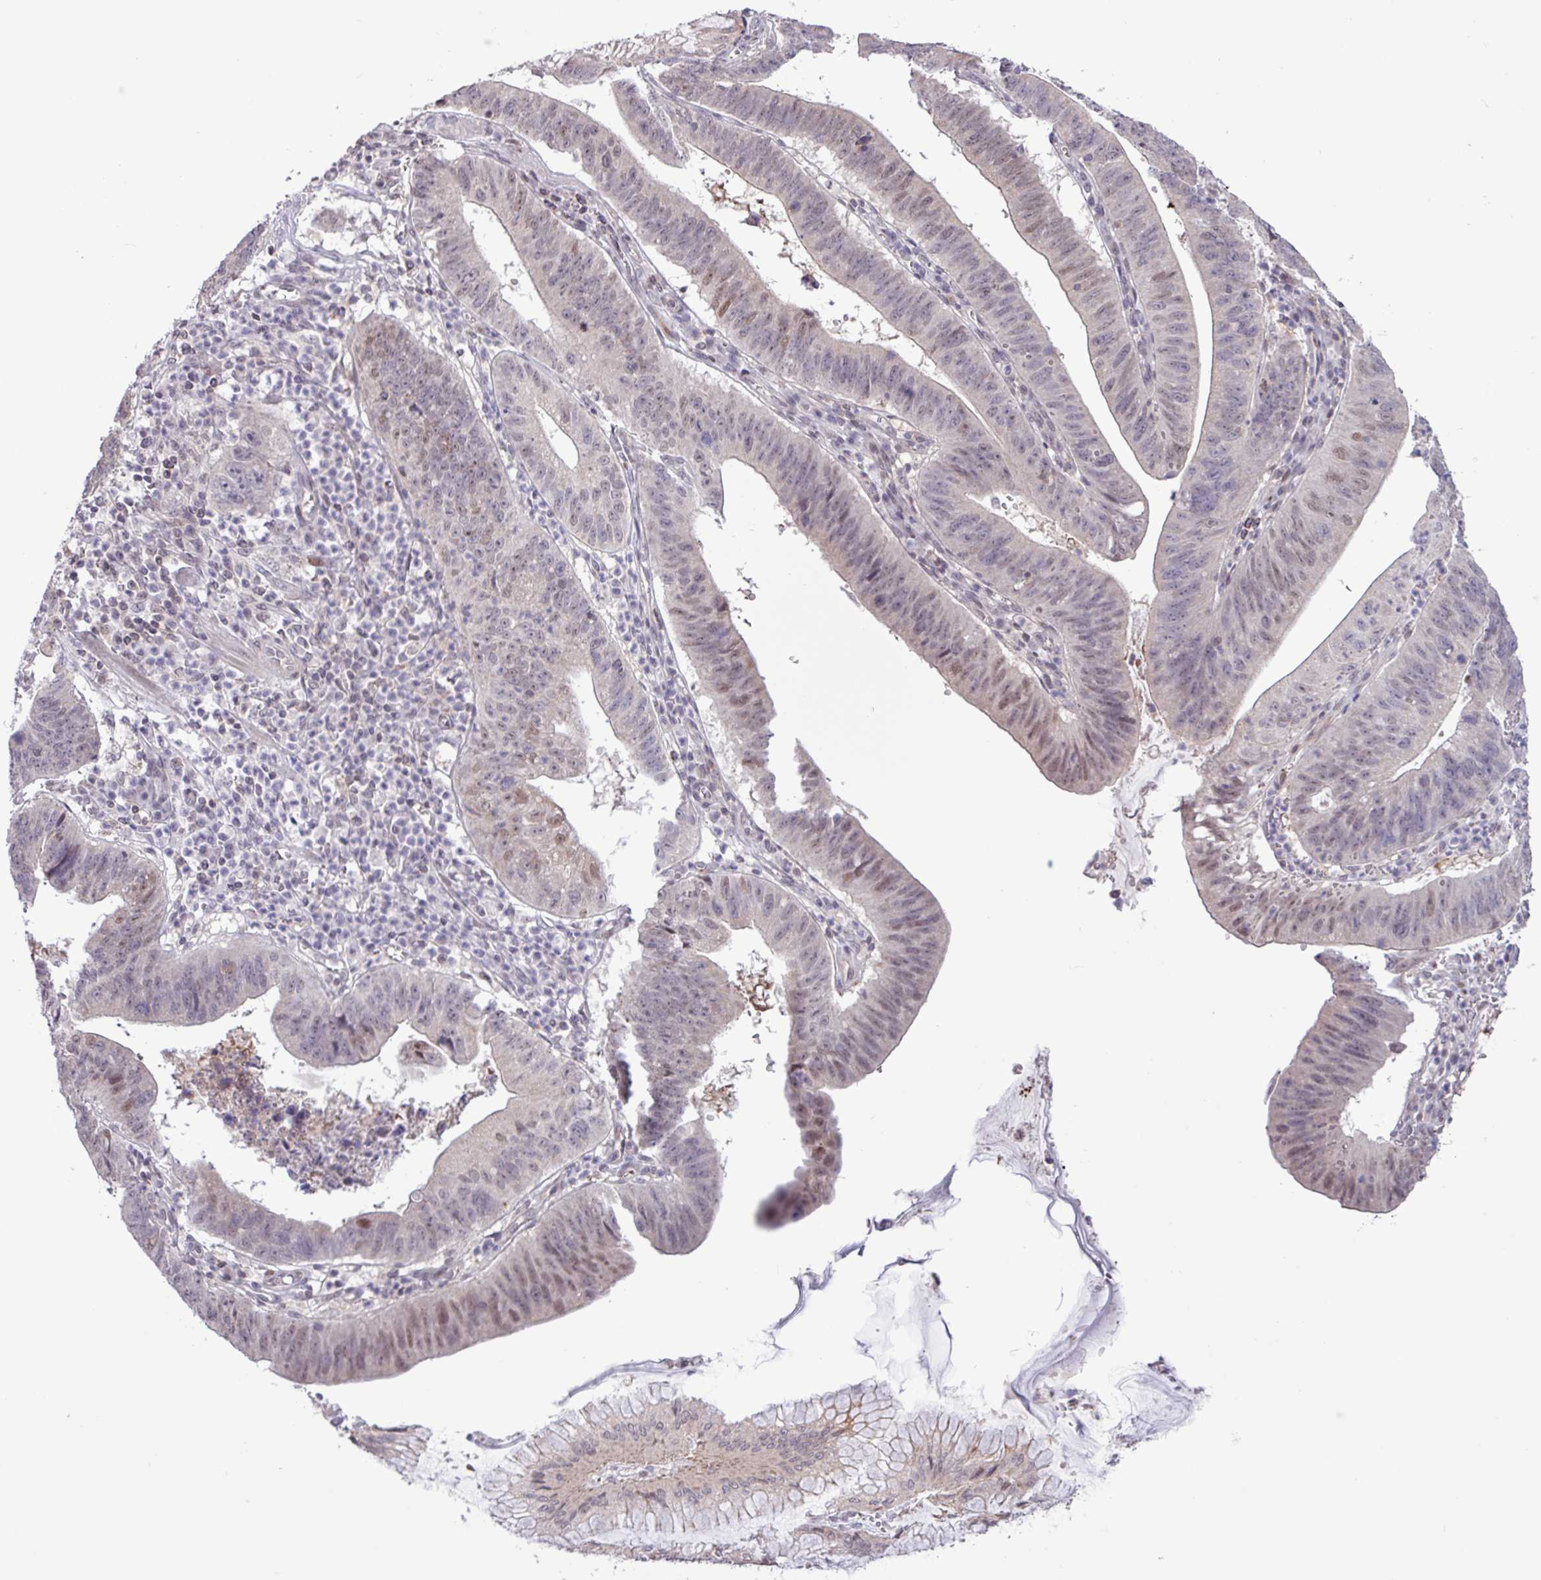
{"staining": {"intensity": "moderate", "quantity": "<25%", "location": "nuclear"}, "tissue": "stomach cancer", "cell_type": "Tumor cells", "image_type": "cancer", "snomed": [{"axis": "morphology", "description": "Adenocarcinoma, NOS"}, {"axis": "topography", "description": "Stomach"}], "caption": "A brown stain highlights moderate nuclear staining of a protein in adenocarcinoma (stomach) tumor cells.", "gene": "RTL3", "patient": {"sex": "male", "age": 59}}